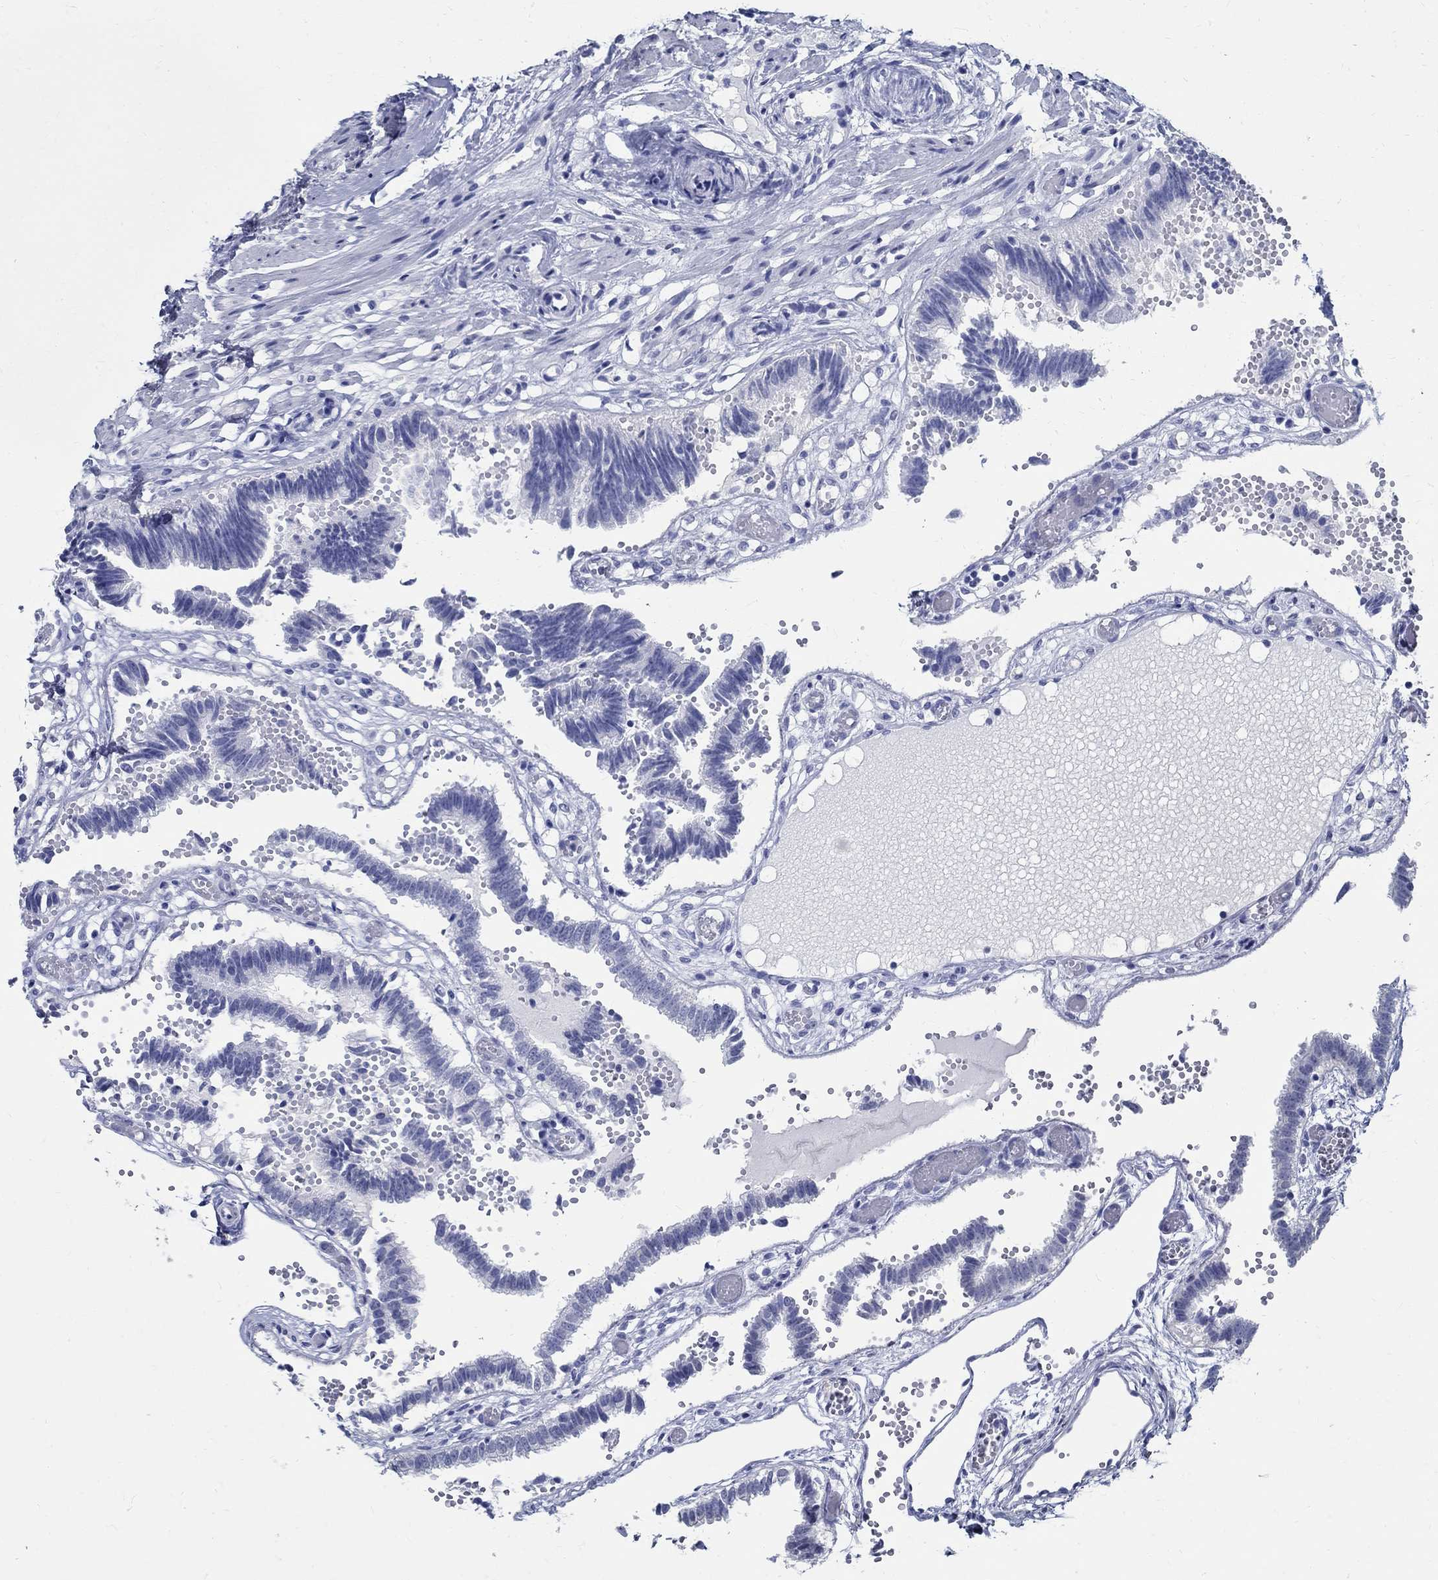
{"staining": {"intensity": "negative", "quantity": "none", "location": "none"}, "tissue": "fallopian tube", "cell_type": "Glandular cells", "image_type": "normal", "snomed": [{"axis": "morphology", "description": "Normal tissue, NOS"}, {"axis": "topography", "description": "Fallopian tube"}], "caption": "IHC photomicrograph of benign fallopian tube stained for a protein (brown), which demonstrates no expression in glandular cells. (Brightfield microscopy of DAB immunohistochemistry (IHC) at high magnification).", "gene": "TSPAN16", "patient": {"sex": "female", "age": 37}}